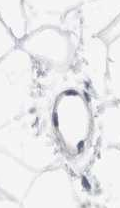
{"staining": {"intensity": "negative", "quantity": "none", "location": "none"}, "tissue": "breast", "cell_type": "Adipocytes", "image_type": "normal", "snomed": [{"axis": "morphology", "description": "Normal tissue, NOS"}, {"axis": "topography", "description": "Breast"}], "caption": "Immunohistochemistry (IHC) of normal breast exhibits no expression in adipocytes. (DAB immunohistochemistry (IHC) with hematoxylin counter stain).", "gene": "CSK", "patient": {"sex": "female", "age": 23}}